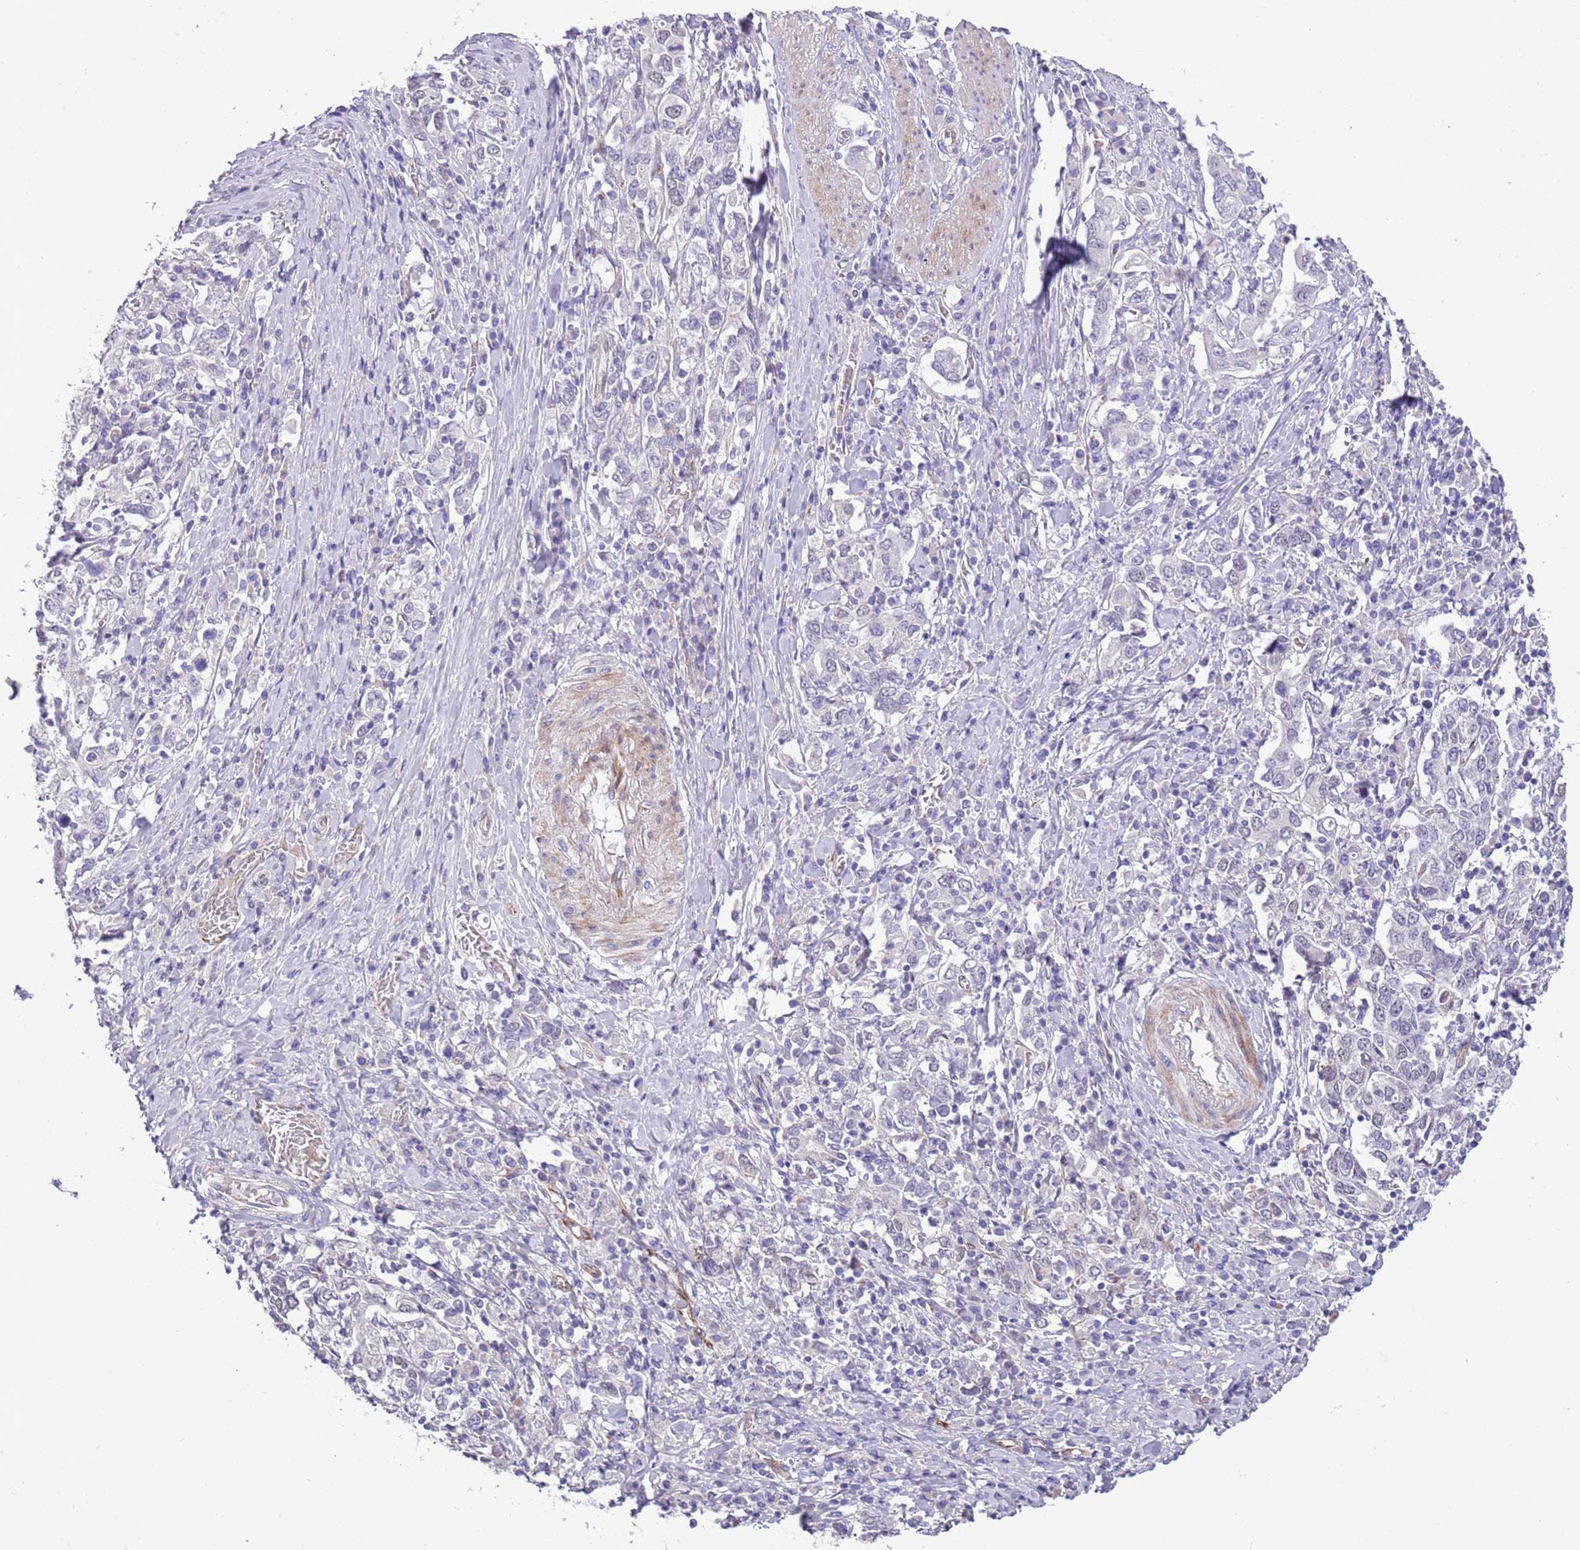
{"staining": {"intensity": "negative", "quantity": "none", "location": "none"}, "tissue": "stomach cancer", "cell_type": "Tumor cells", "image_type": "cancer", "snomed": [{"axis": "morphology", "description": "Adenocarcinoma, NOS"}, {"axis": "topography", "description": "Stomach, upper"}, {"axis": "topography", "description": "Stomach"}], "caption": "Immunohistochemistry of stomach adenocarcinoma displays no expression in tumor cells.", "gene": "MRPL32", "patient": {"sex": "male", "age": 62}}